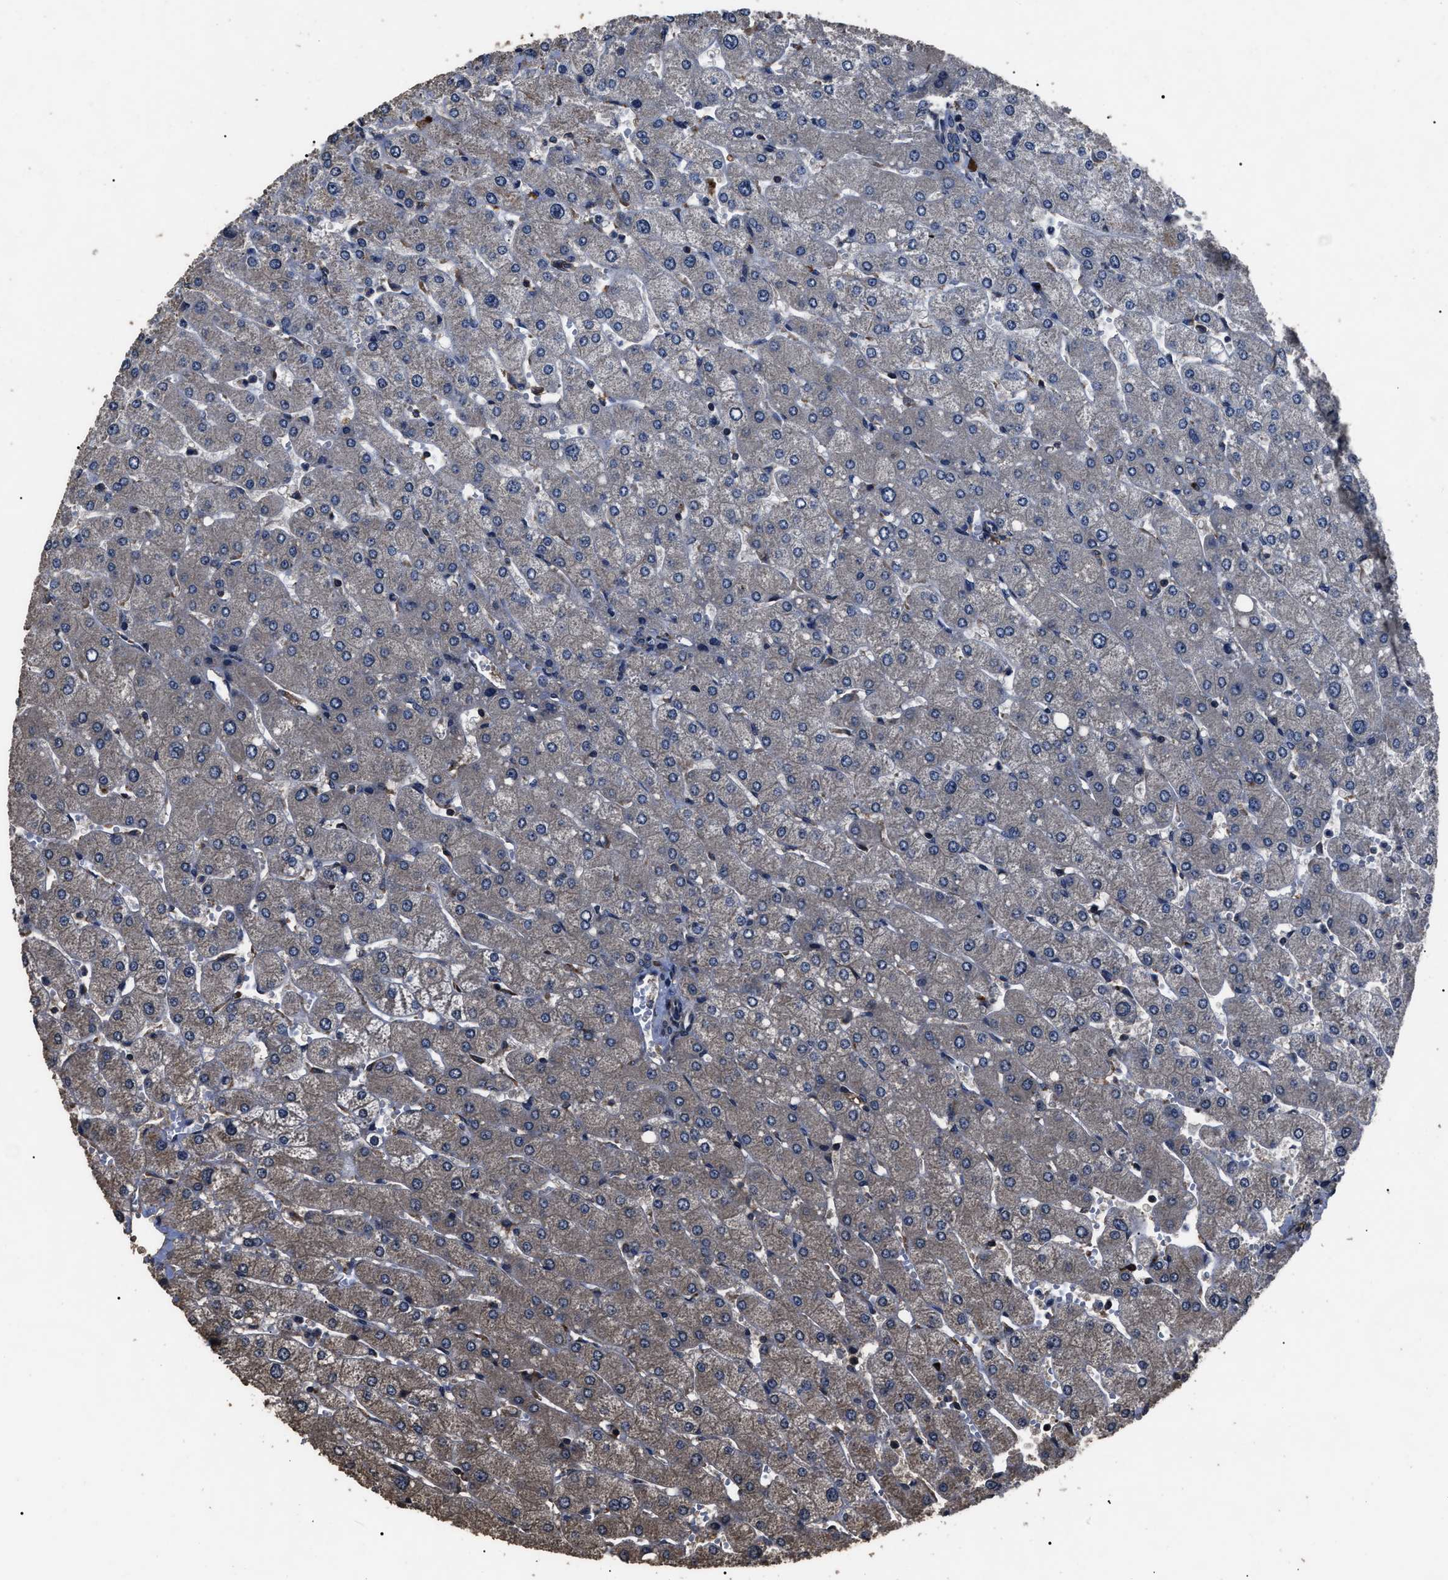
{"staining": {"intensity": "weak", "quantity": "<25%", "location": "cytoplasmic/membranous"}, "tissue": "liver", "cell_type": "Cholangiocytes", "image_type": "normal", "snomed": [{"axis": "morphology", "description": "Normal tissue, NOS"}, {"axis": "topography", "description": "Liver"}], "caption": "Immunohistochemistry of normal liver demonstrates no positivity in cholangiocytes. Brightfield microscopy of immunohistochemistry (IHC) stained with DAB (brown) and hematoxylin (blue), captured at high magnification.", "gene": "RNF216", "patient": {"sex": "male", "age": 55}}